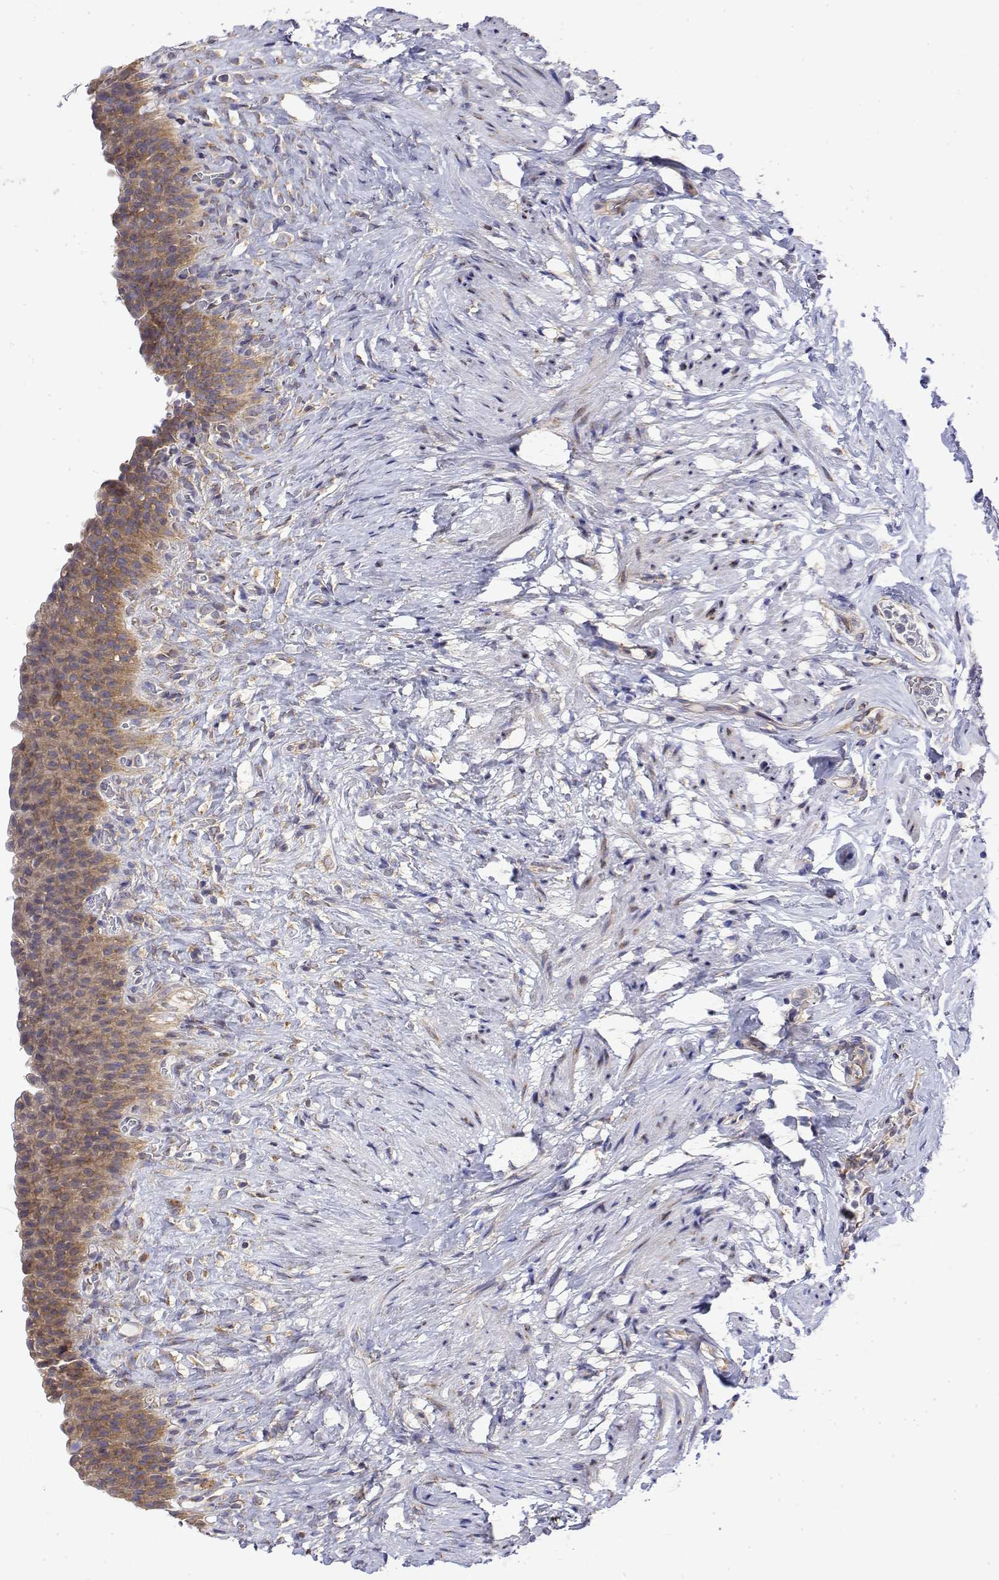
{"staining": {"intensity": "moderate", "quantity": "25%-75%", "location": "cytoplasmic/membranous"}, "tissue": "urinary bladder", "cell_type": "Urothelial cells", "image_type": "normal", "snomed": [{"axis": "morphology", "description": "Normal tissue, NOS"}, {"axis": "topography", "description": "Urinary bladder"}, {"axis": "topography", "description": "Prostate"}], "caption": "The image demonstrates staining of benign urinary bladder, revealing moderate cytoplasmic/membranous protein staining (brown color) within urothelial cells.", "gene": "EEF1G", "patient": {"sex": "male", "age": 76}}